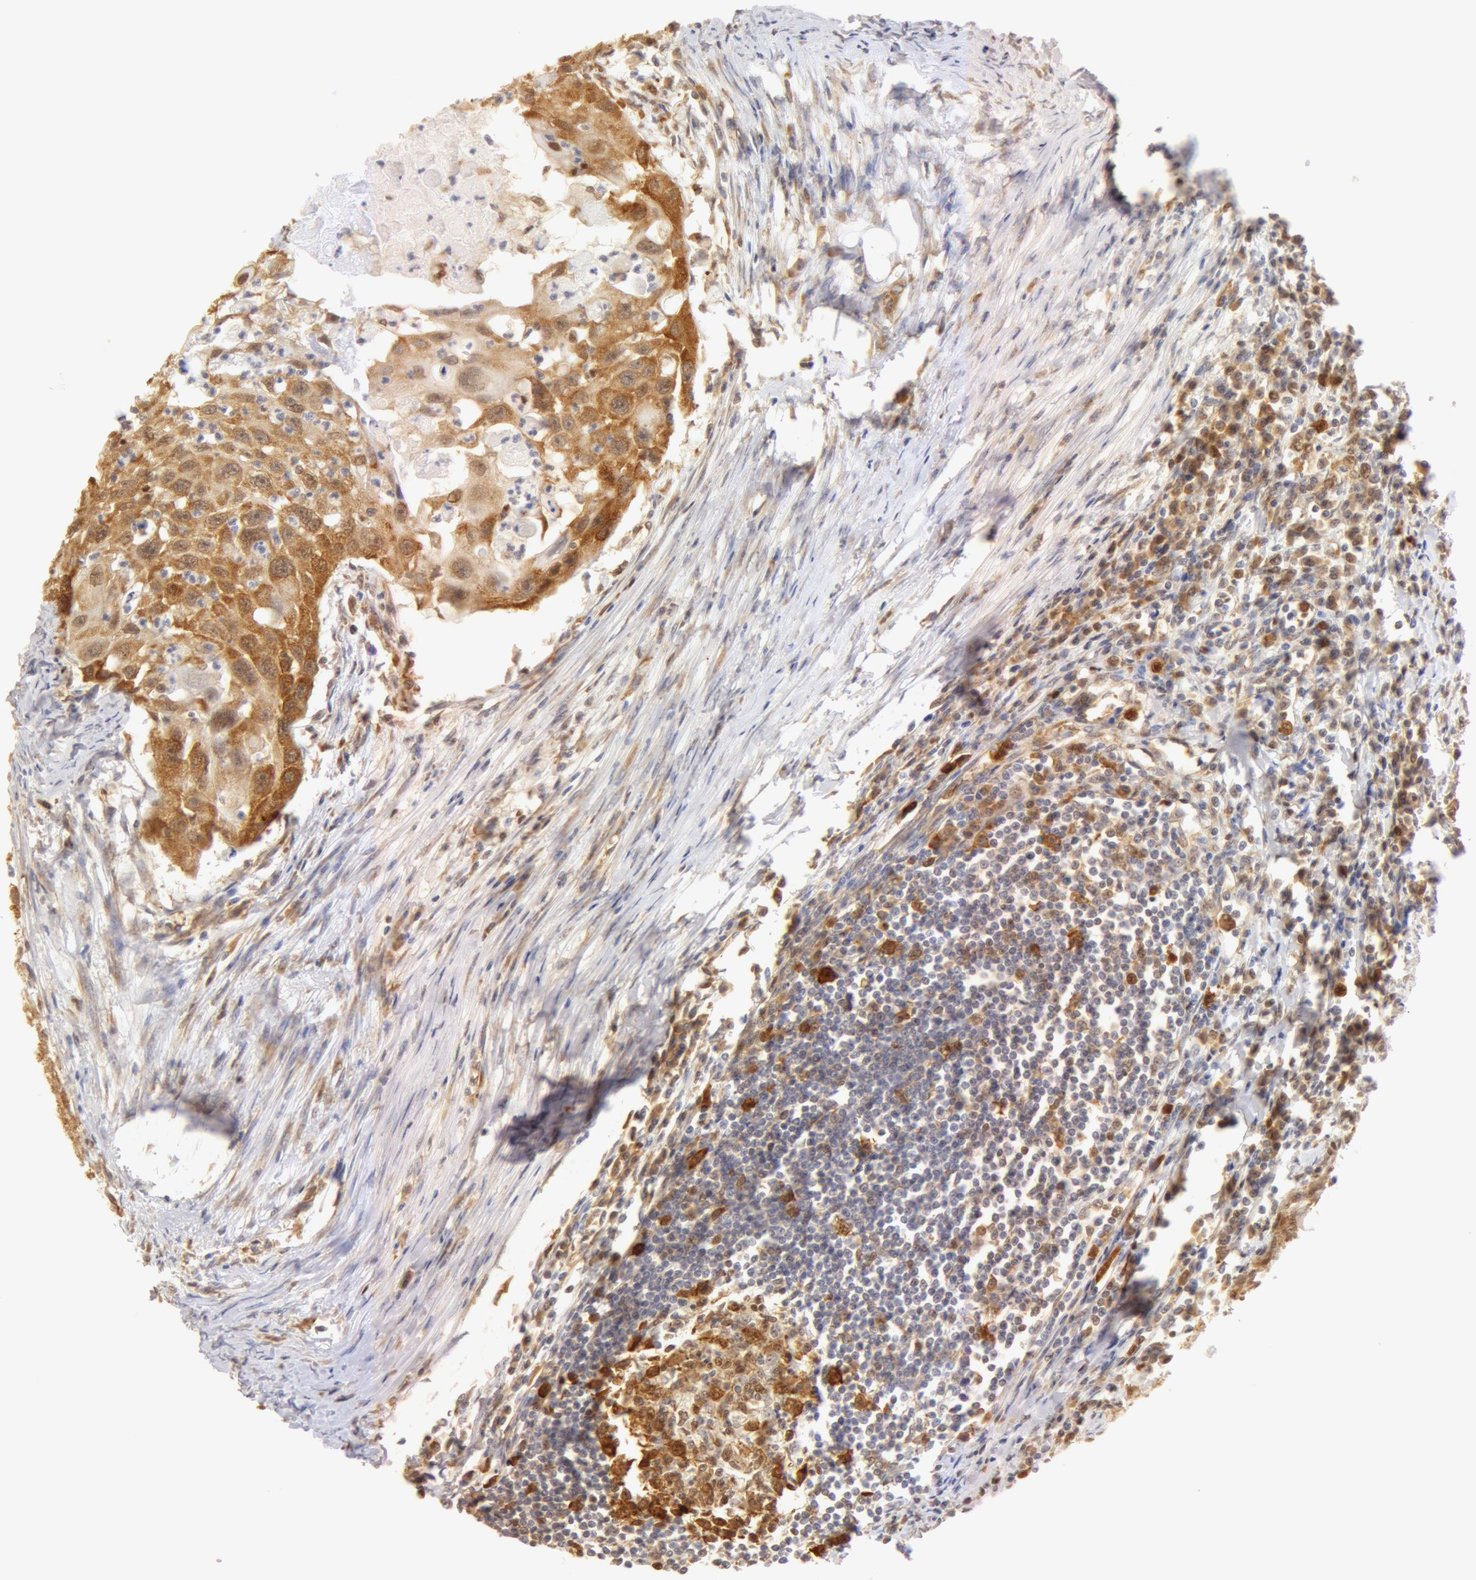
{"staining": {"intensity": "moderate", "quantity": ">75%", "location": "cytoplasmic/membranous,nuclear"}, "tissue": "head and neck cancer", "cell_type": "Tumor cells", "image_type": "cancer", "snomed": [{"axis": "morphology", "description": "Squamous cell carcinoma, NOS"}, {"axis": "topography", "description": "Head-Neck"}], "caption": "Immunohistochemistry (IHC) image of neoplastic tissue: human head and neck squamous cell carcinoma stained using IHC exhibits medium levels of moderate protein expression localized specifically in the cytoplasmic/membranous and nuclear of tumor cells, appearing as a cytoplasmic/membranous and nuclear brown color.", "gene": "DDX3Y", "patient": {"sex": "male", "age": 64}}